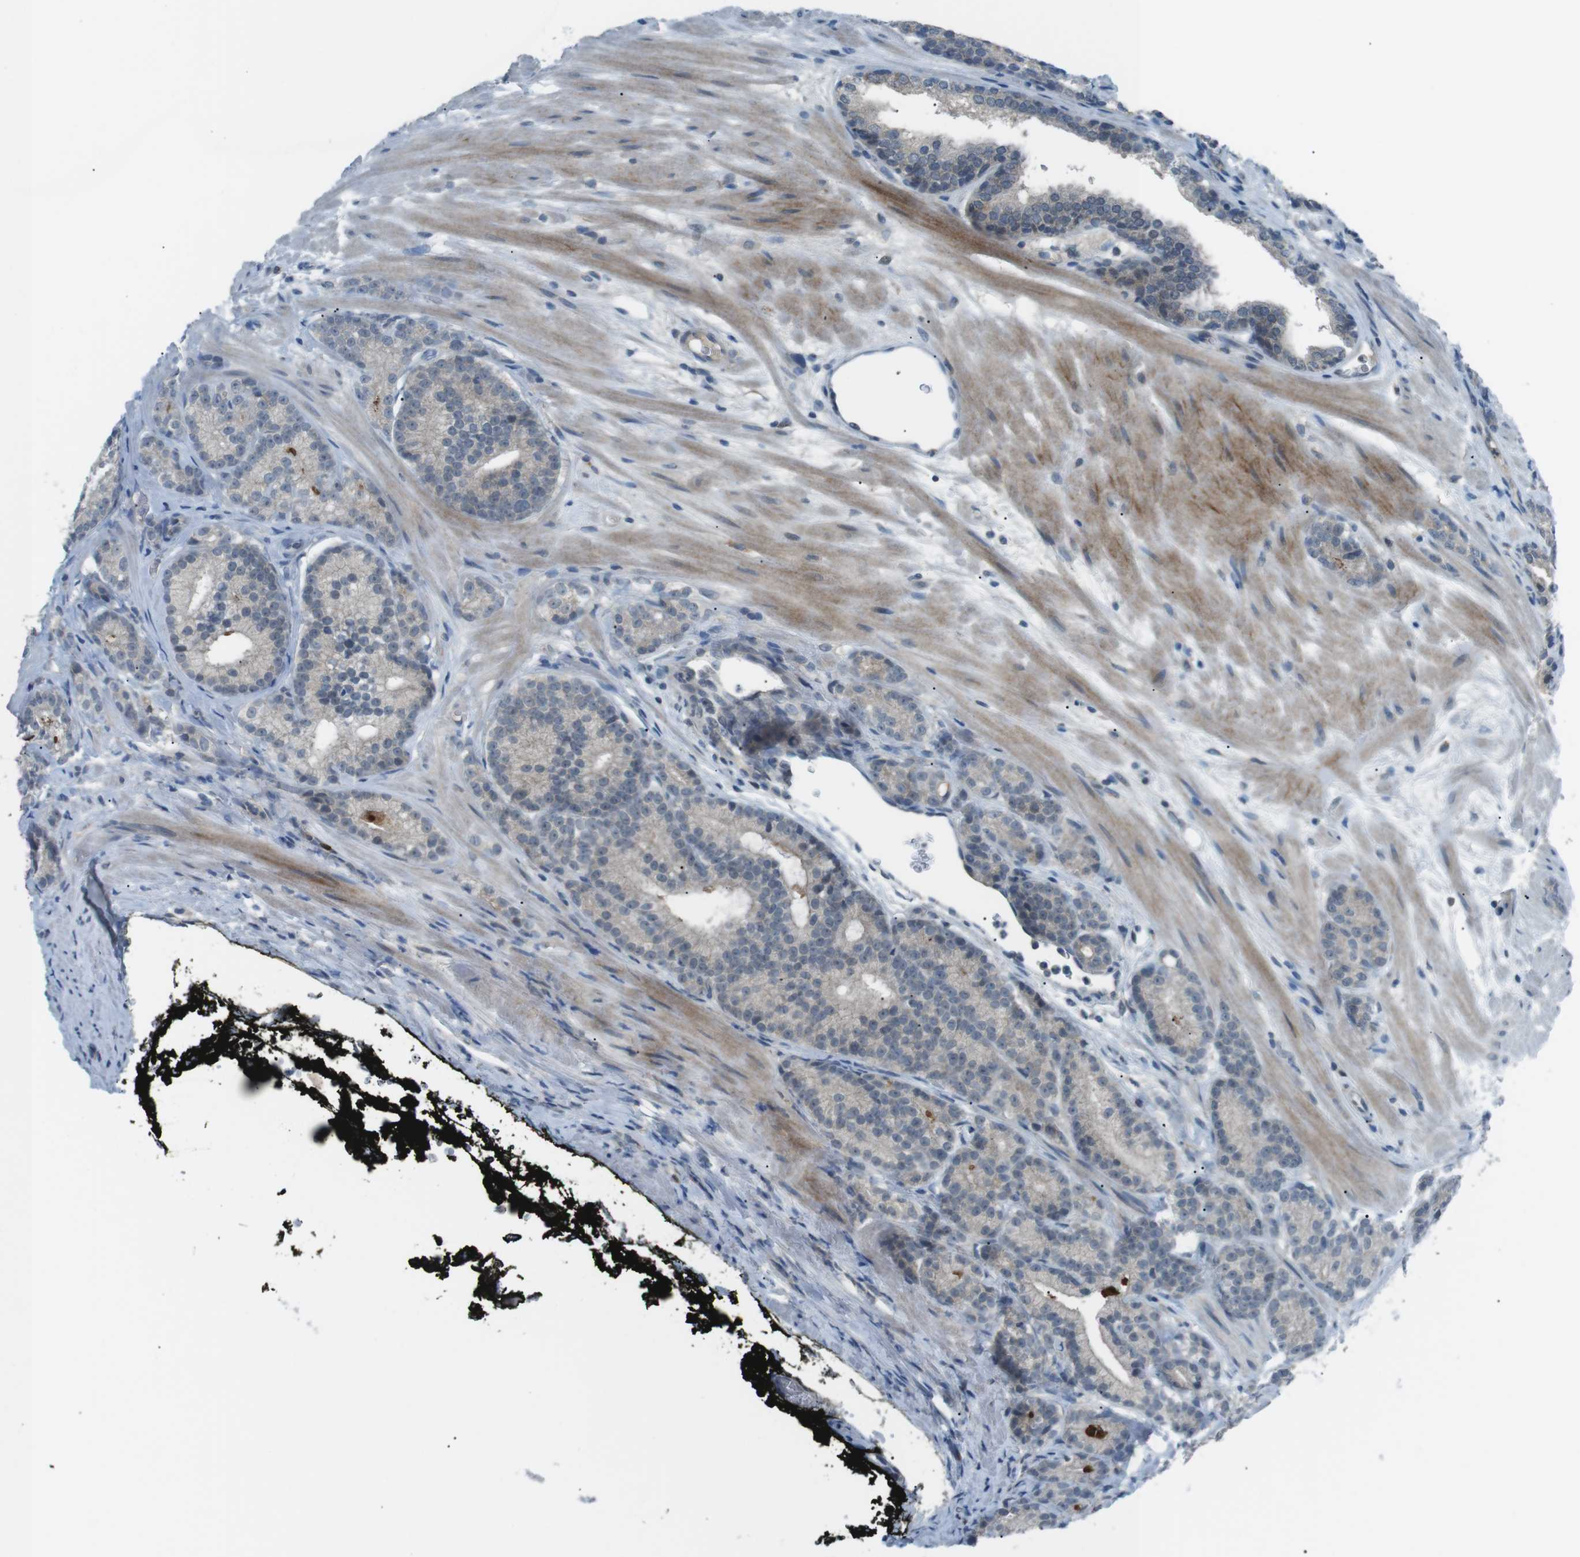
{"staining": {"intensity": "moderate", "quantity": "<25%", "location": "cytoplasmic/membranous"}, "tissue": "prostate cancer", "cell_type": "Tumor cells", "image_type": "cancer", "snomed": [{"axis": "morphology", "description": "Adenocarcinoma, High grade"}, {"axis": "topography", "description": "Prostate"}], "caption": "Prostate cancer (high-grade adenocarcinoma) was stained to show a protein in brown. There is low levels of moderate cytoplasmic/membranous staining in about <25% of tumor cells. (DAB (3,3'-diaminobenzidine) IHC with brightfield microscopy, high magnification).", "gene": "FCRLA", "patient": {"sex": "male", "age": 61}}